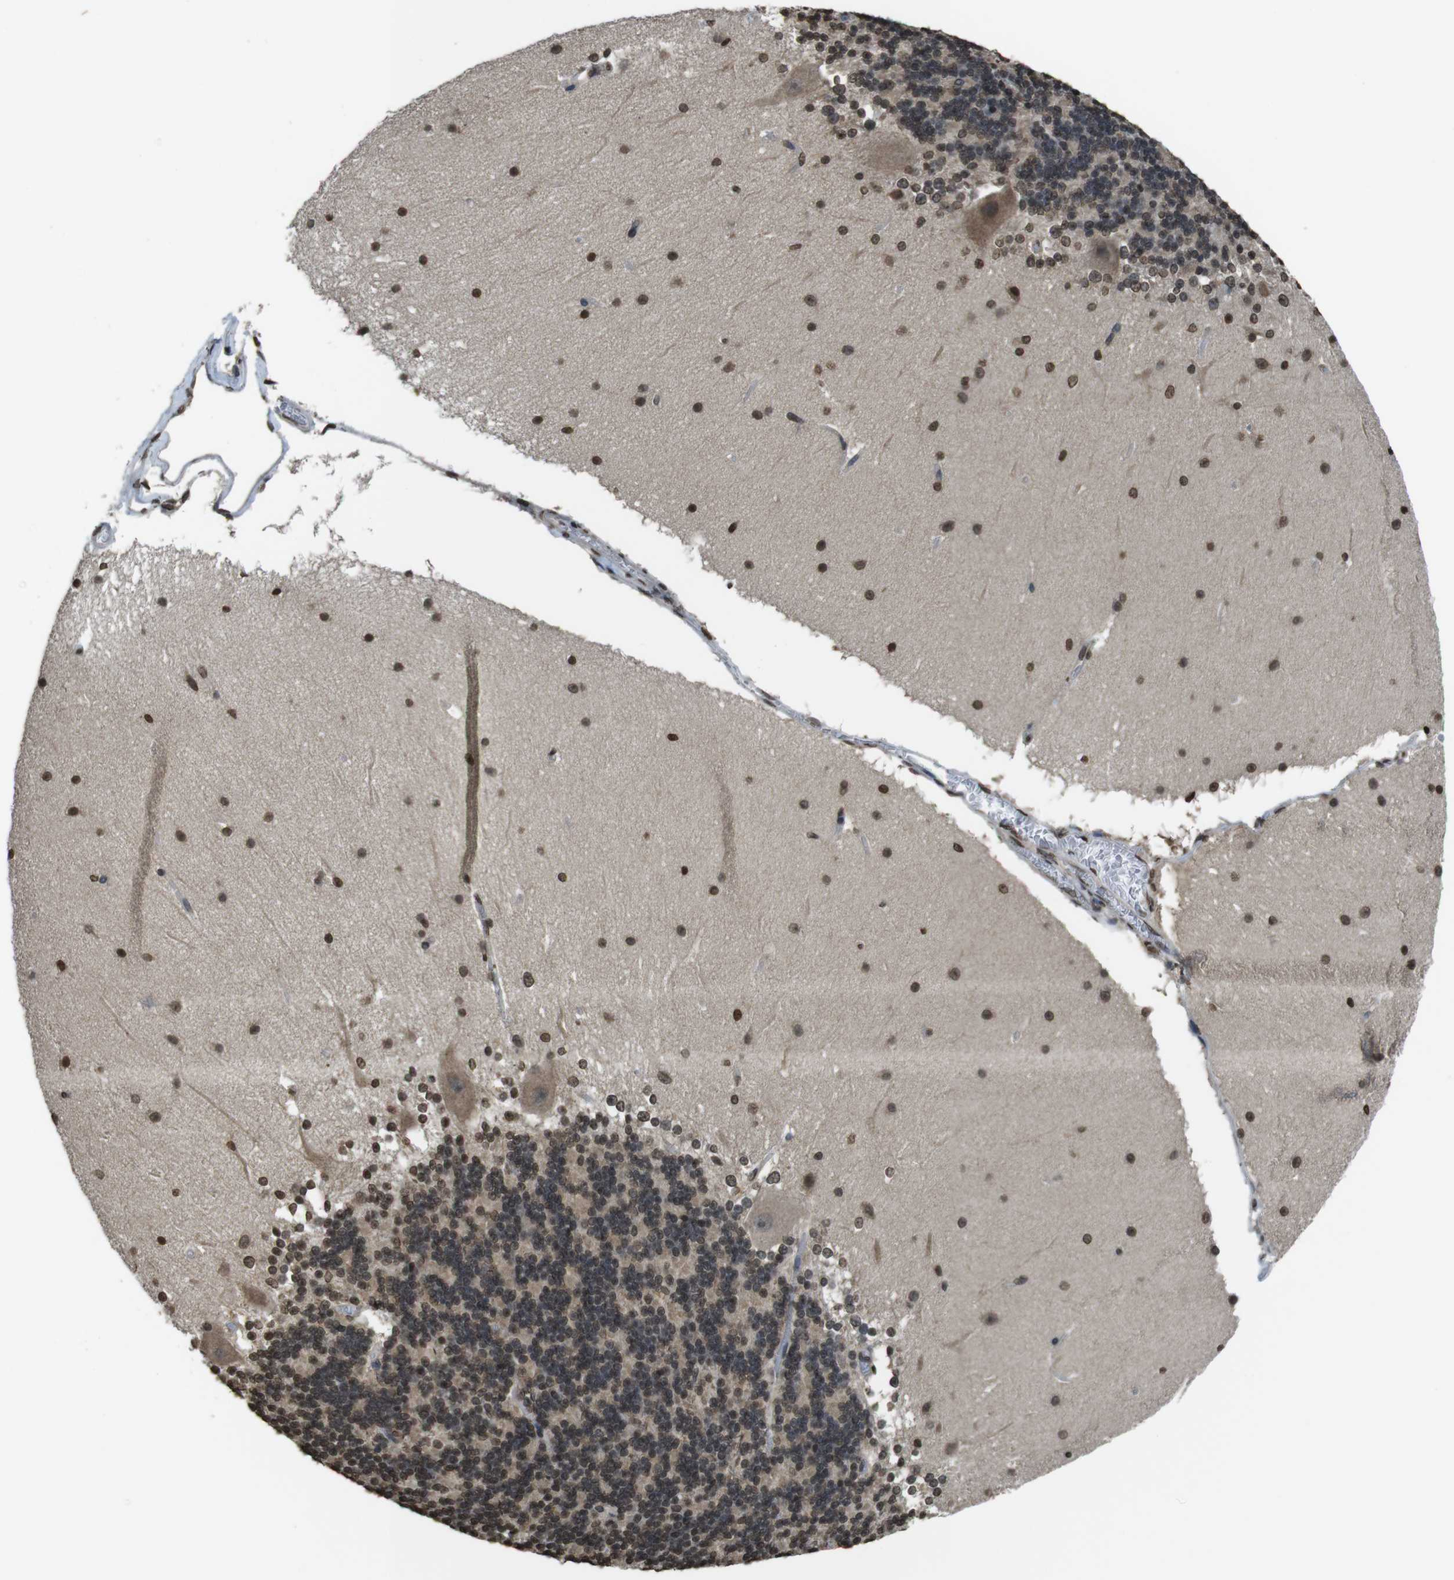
{"staining": {"intensity": "moderate", "quantity": ">75%", "location": "nuclear"}, "tissue": "cerebellum", "cell_type": "Cells in granular layer", "image_type": "normal", "snomed": [{"axis": "morphology", "description": "Normal tissue, NOS"}, {"axis": "topography", "description": "Cerebellum"}], "caption": "IHC of benign cerebellum reveals medium levels of moderate nuclear expression in about >75% of cells in granular layer.", "gene": "MAF", "patient": {"sex": "female", "age": 19}}